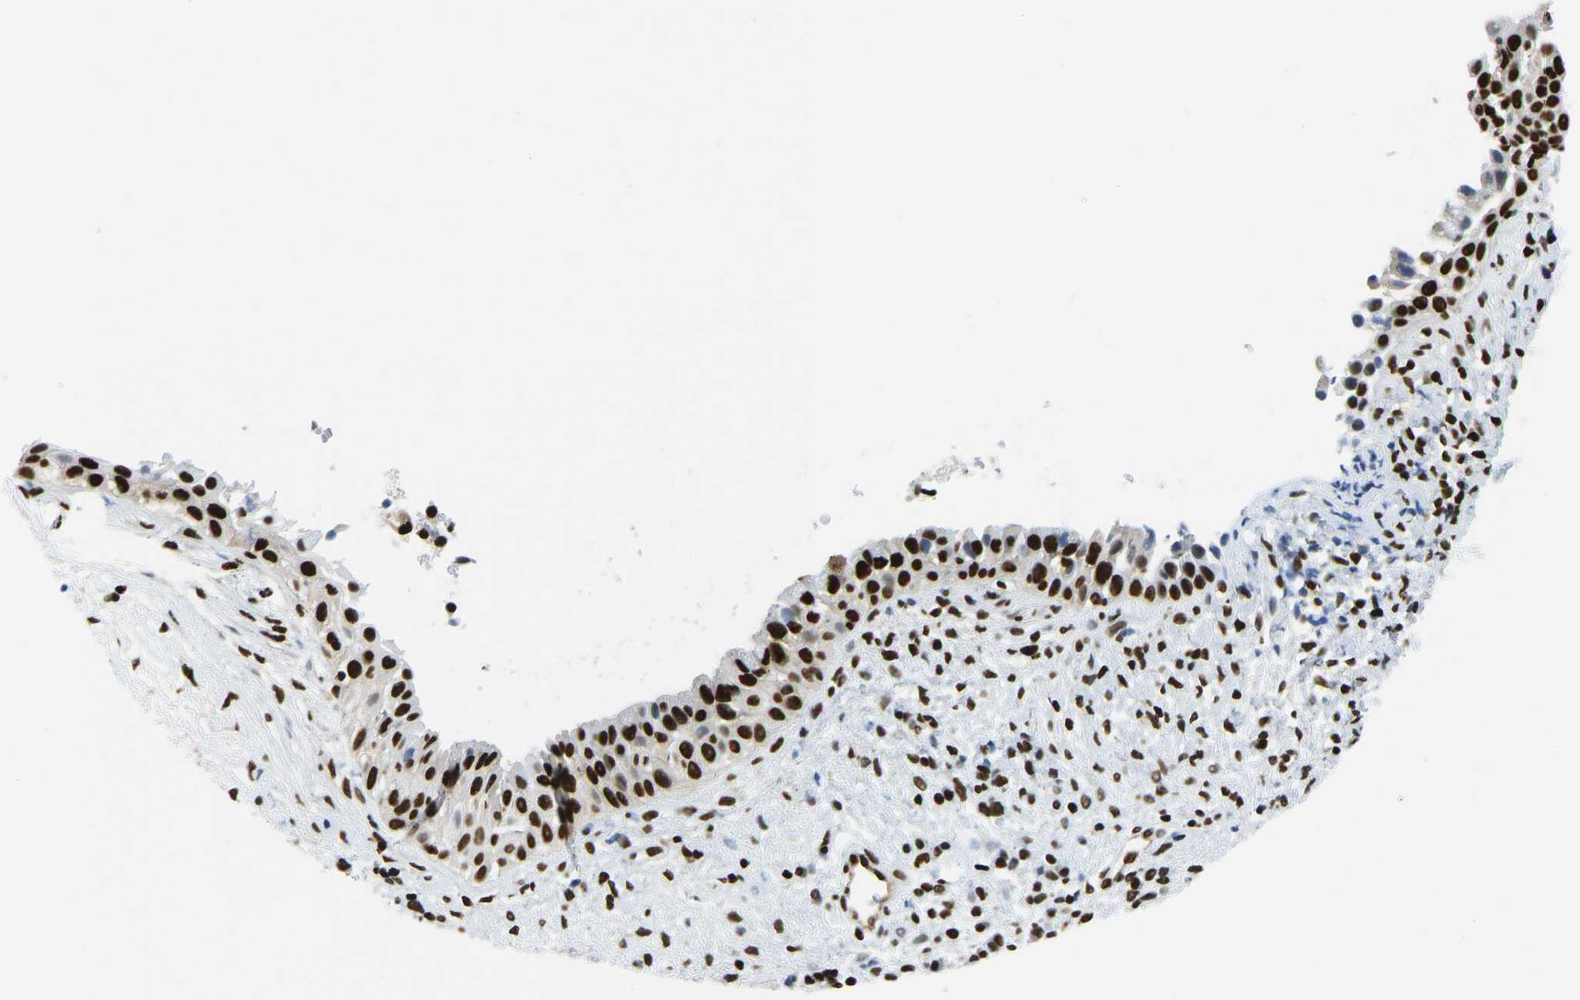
{"staining": {"intensity": "strong", "quantity": ">75%", "location": "nuclear"}, "tissue": "nasopharynx", "cell_type": "Respiratory epithelial cells", "image_type": "normal", "snomed": [{"axis": "morphology", "description": "Normal tissue, NOS"}, {"axis": "topography", "description": "Nasopharynx"}], "caption": "IHC micrograph of normal nasopharynx: human nasopharynx stained using immunohistochemistry (IHC) shows high levels of strong protein expression localized specifically in the nuclear of respiratory epithelial cells, appearing as a nuclear brown color.", "gene": "ZSCAN20", "patient": {"sex": "male", "age": 22}}